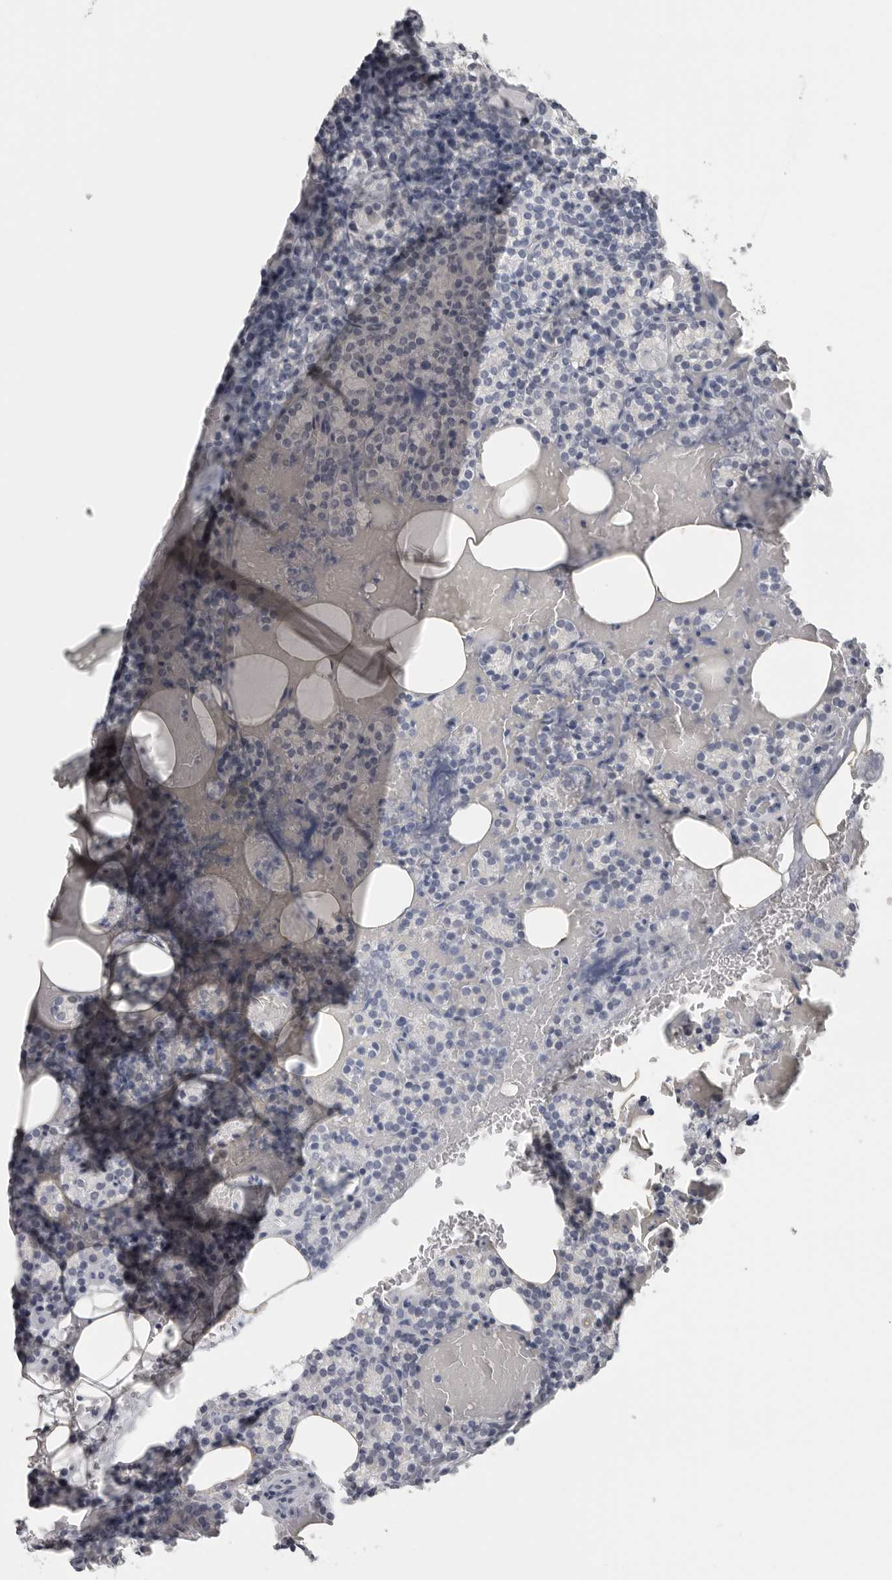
{"staining": {"intensity": "negative", "quantity": "none", "location": "none"}, "tissue": "parathyroid gland", "cell_type": "Glandular cells", "image_type": "normal", "snomed": [{"axis": "morphology", "description": "Normal tissue, NOS"}, {"axis": "topography", "description": "Parathyroid gland"}], "caption": "Immunohistochemistry (IHC) of normal parathyroid gland displays no positivity in glandular cells.", "gene": "SATB2", "patient": {"sex": "female", "age": 78}}